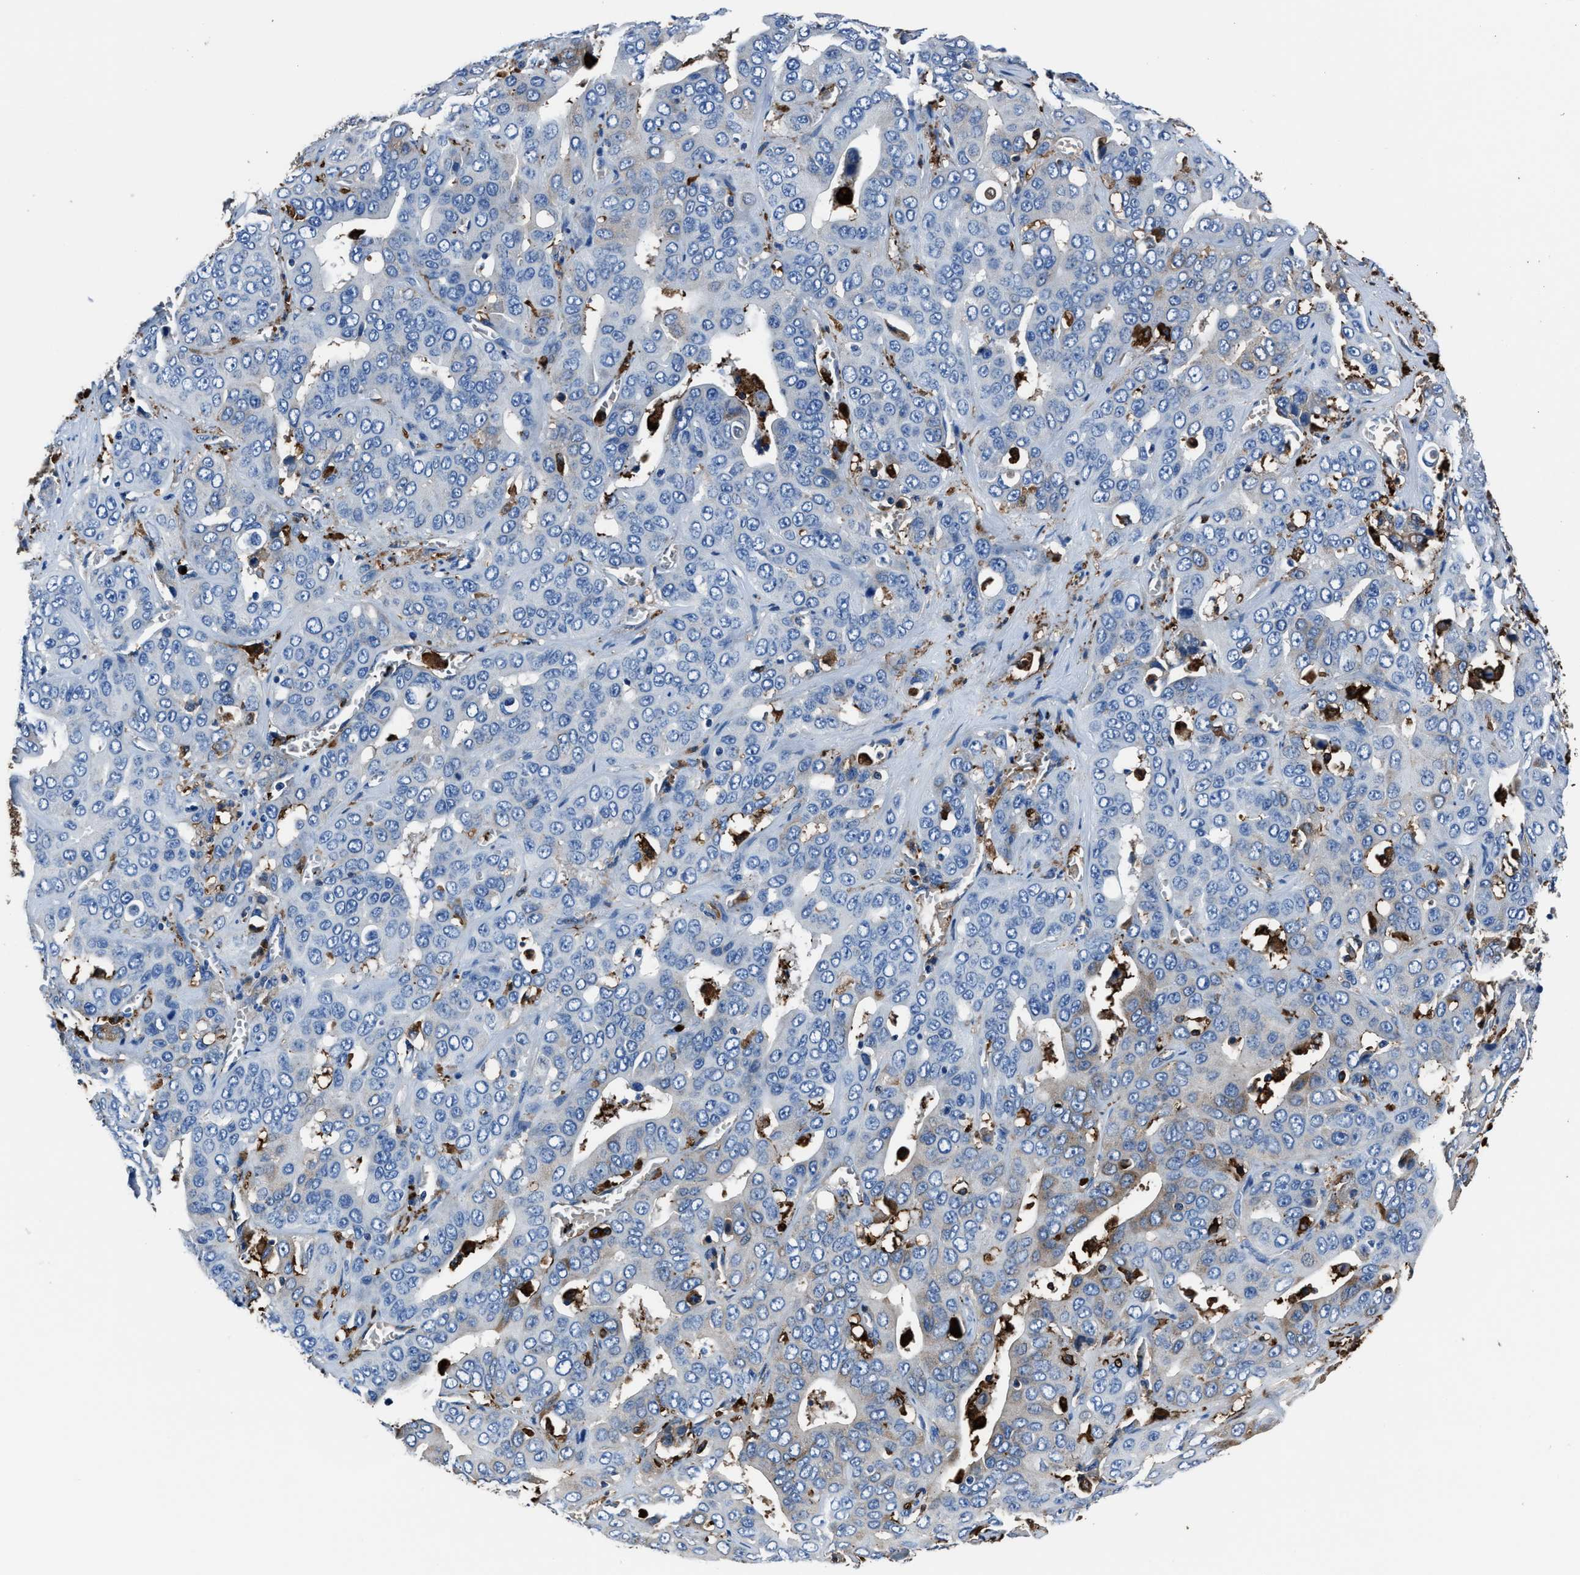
{"staining": {"intensity": "negative", "quantity": "none", "location": "none"}, "tissue": "liver cancer", "cell_type": "Tumor cells", "image_type": "cancer", "snomed": [{"axis": "morphology", "description": "Cholangiocarcinoma"}, {"axis": "topography", "description": "Liver"}], "caption": "IHC of human liver cancer exhibits no staining in tumor cells.", "gene": "FTL", "patient": {"sex": "female", "age": 52}}